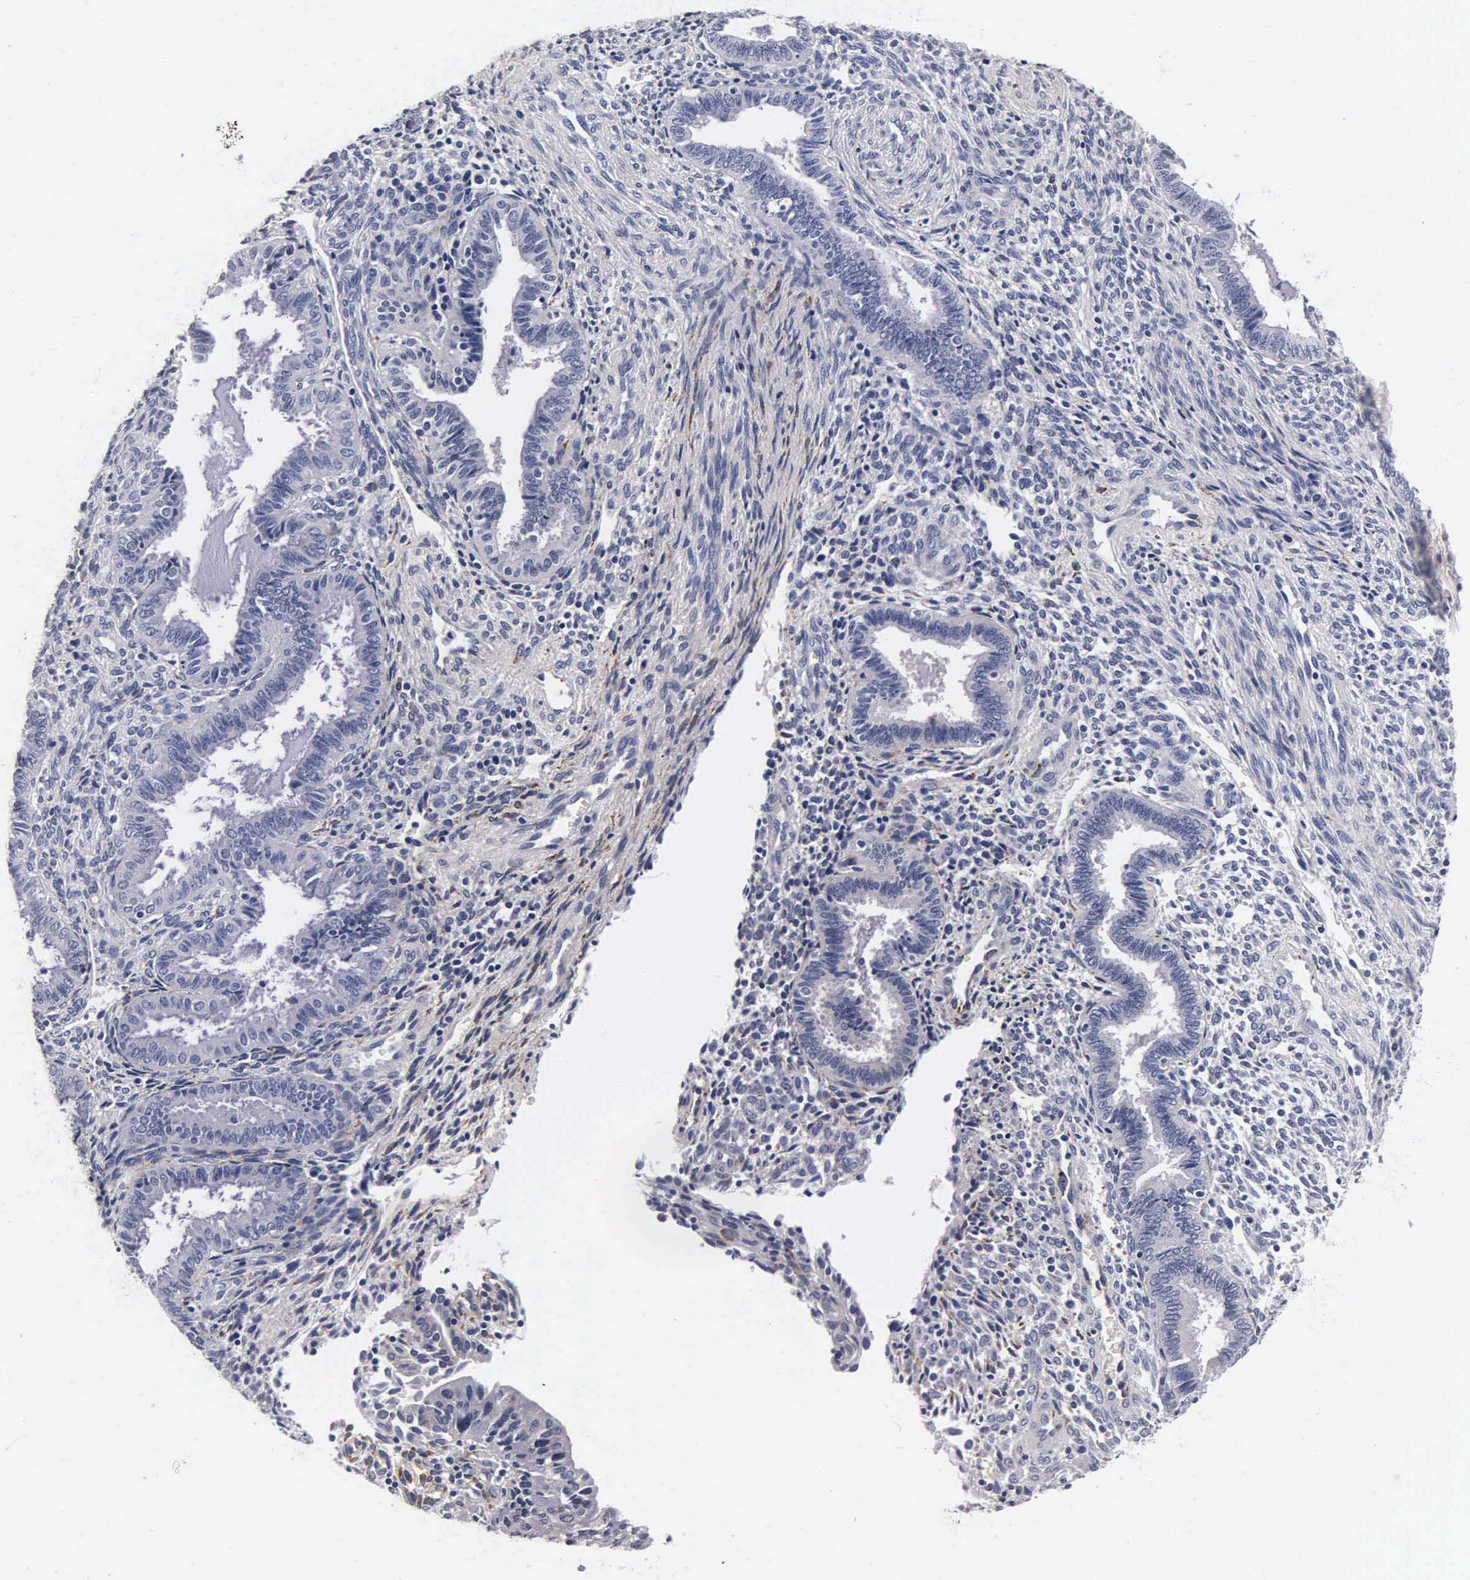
{"staining": {"intensity": "negative", "quantity": "none", "location": "none"}, "tissue": "endometrium", "cell_type": "Cells in endometrial stroma", "image_type": "normal", "snomed": [{"axis": "morphology", "description": "Normal tissue, NOS"}, {"axis": "topography", "description": "Endometrium"}], "caption": "DAB (3,3'-diaminobenzidine) immunohistochemical staining of benign endometrium exhibits no significant expression in cells in endometrial stroma. (Stains: DAB immunohistochemistry (IHC) with hematoxylin counter stain, Microscopy: brightfield microscopy at high magnification).", "gene": "ENO2", "patient": {"sex": "female", "age": 36}}